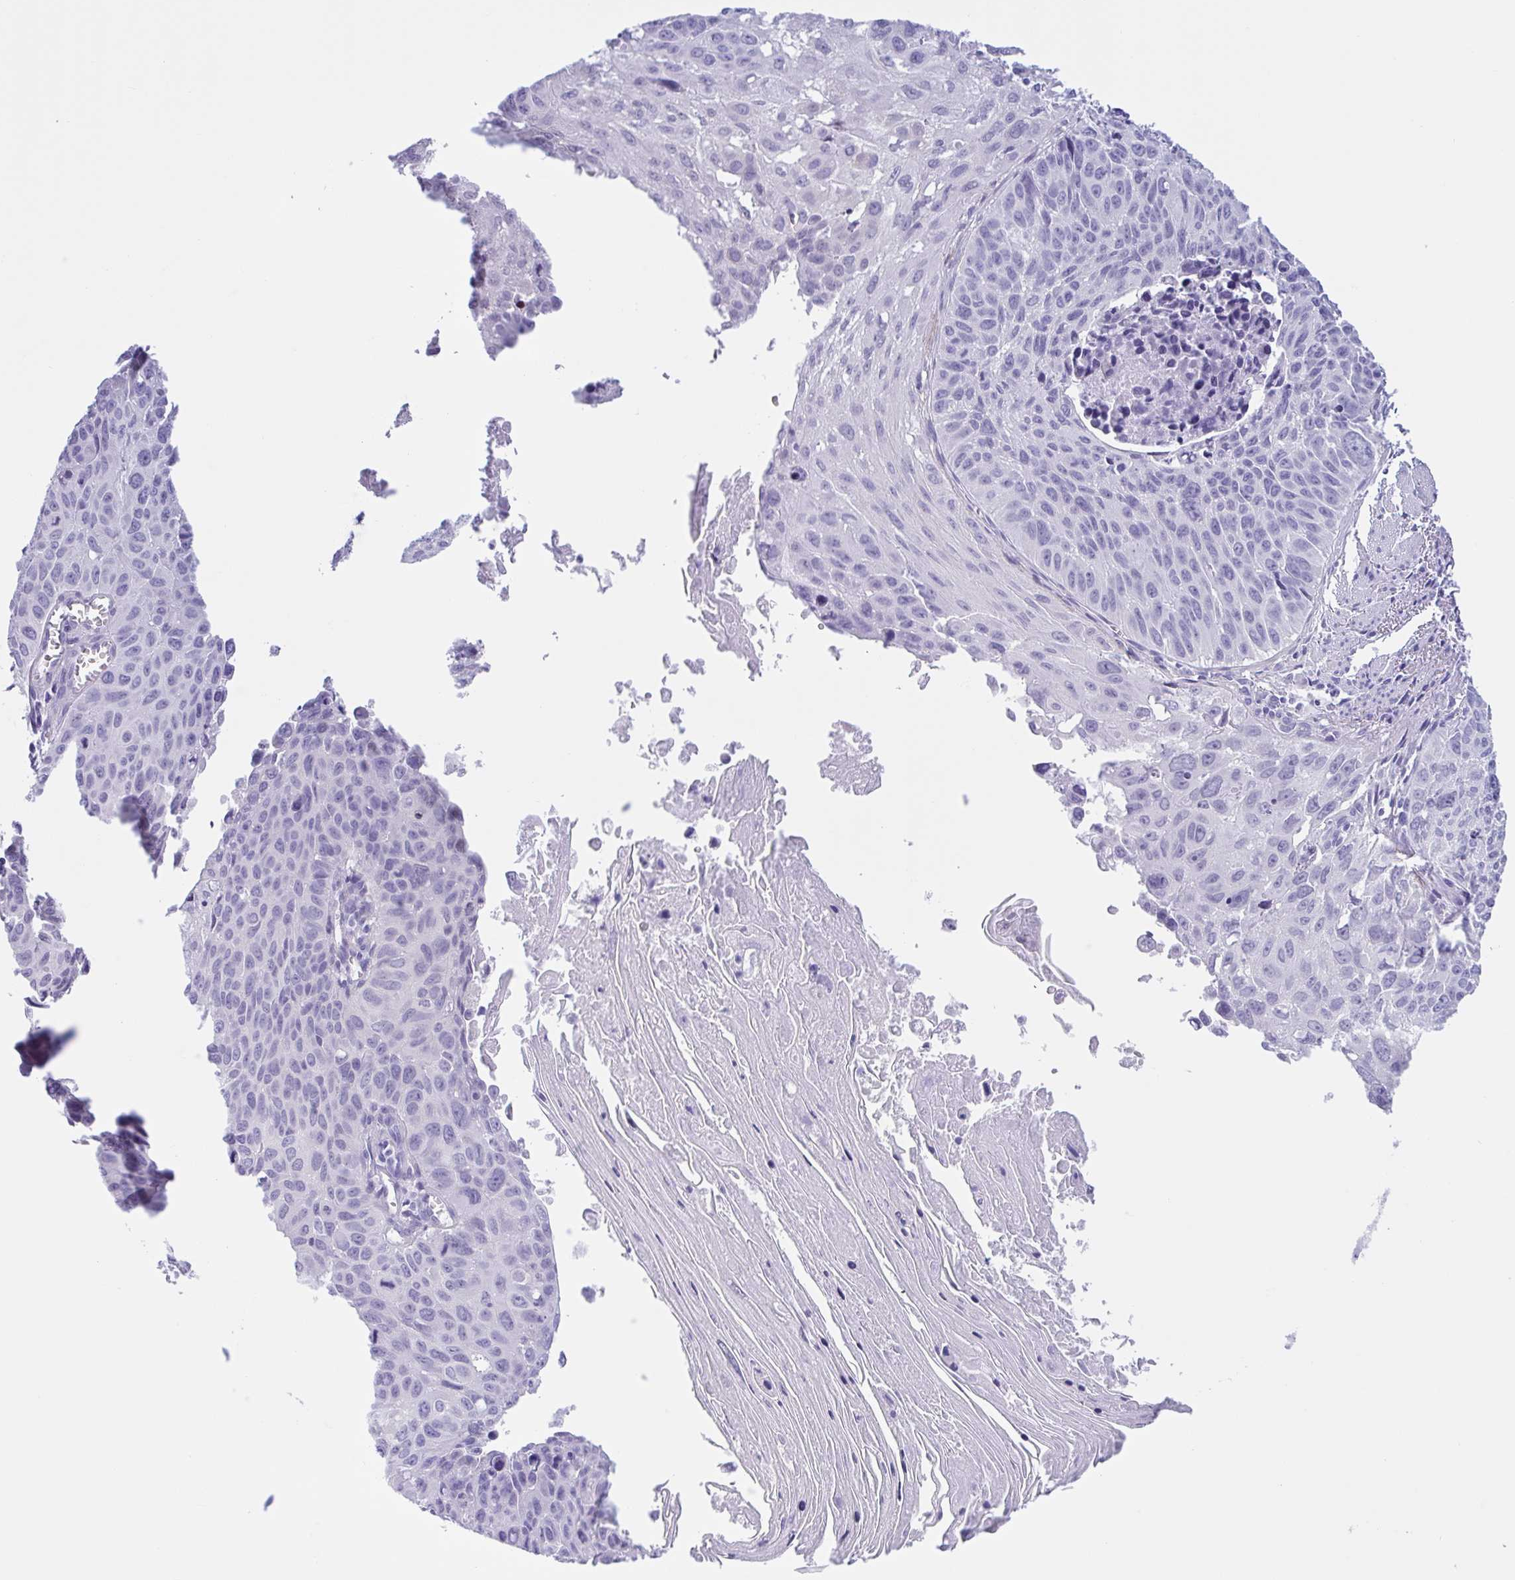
{"staining": {"intensity": "negative", "quantity": "none", "location": "none"}, "tissue": "lung cancer", "cell_type": "Tumor cells", "image_type": "cancer", "snomed": [{"axis": "morphology", "description": "Squamous cell carcinoma, NOS"}, {"axis": "topography", "description": "Lung"}], "caption": "This is an immunohistochemistry (IHC) histopathology image of lung cancer (squamous cell carcinoma). There is no expression in tumor cells.", "gene": "AHCYL2", "patient": {"sex": "male", "age": 71}}